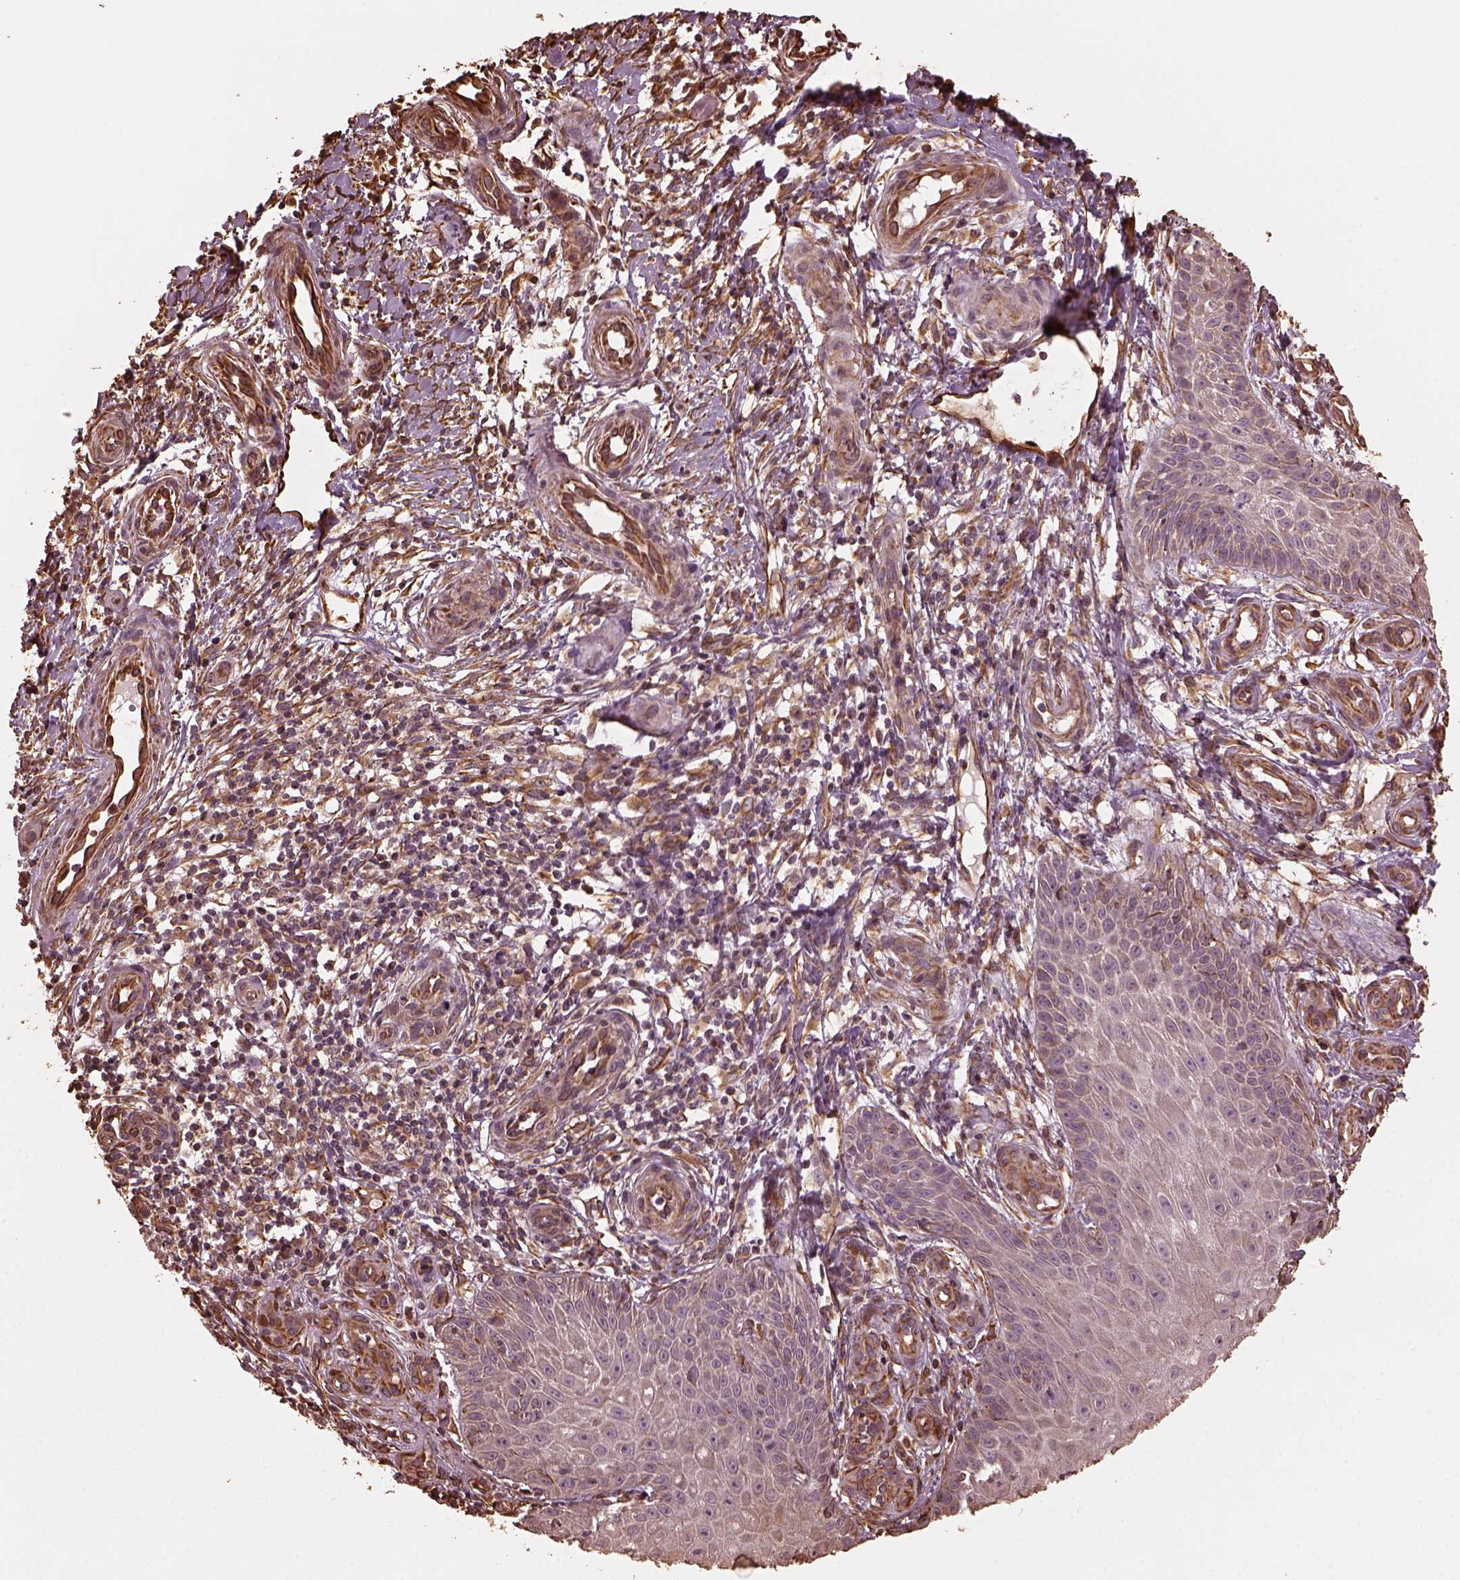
{"staining": {"intensity": "moderate", "quantity": "<25%", "location": "cytoplasmic/membranous"}, "tissue": "melanoma", "cell_type": "Tumor cells", "image_type": "cancer", "snomed": [{"axis": "morphology", "description": "Malignant melanoma, NOS"}, {"axis": "topography", "description": "Skin"}], "caption": "Immunohistochemistry of human malignant melanoma exhibits low levels of moderate cytoplasmic/membranous staining in approximately <25% of tumor cells.", "gene": "GTPBP1", "patient": {"sex": "female", "age": 53}}